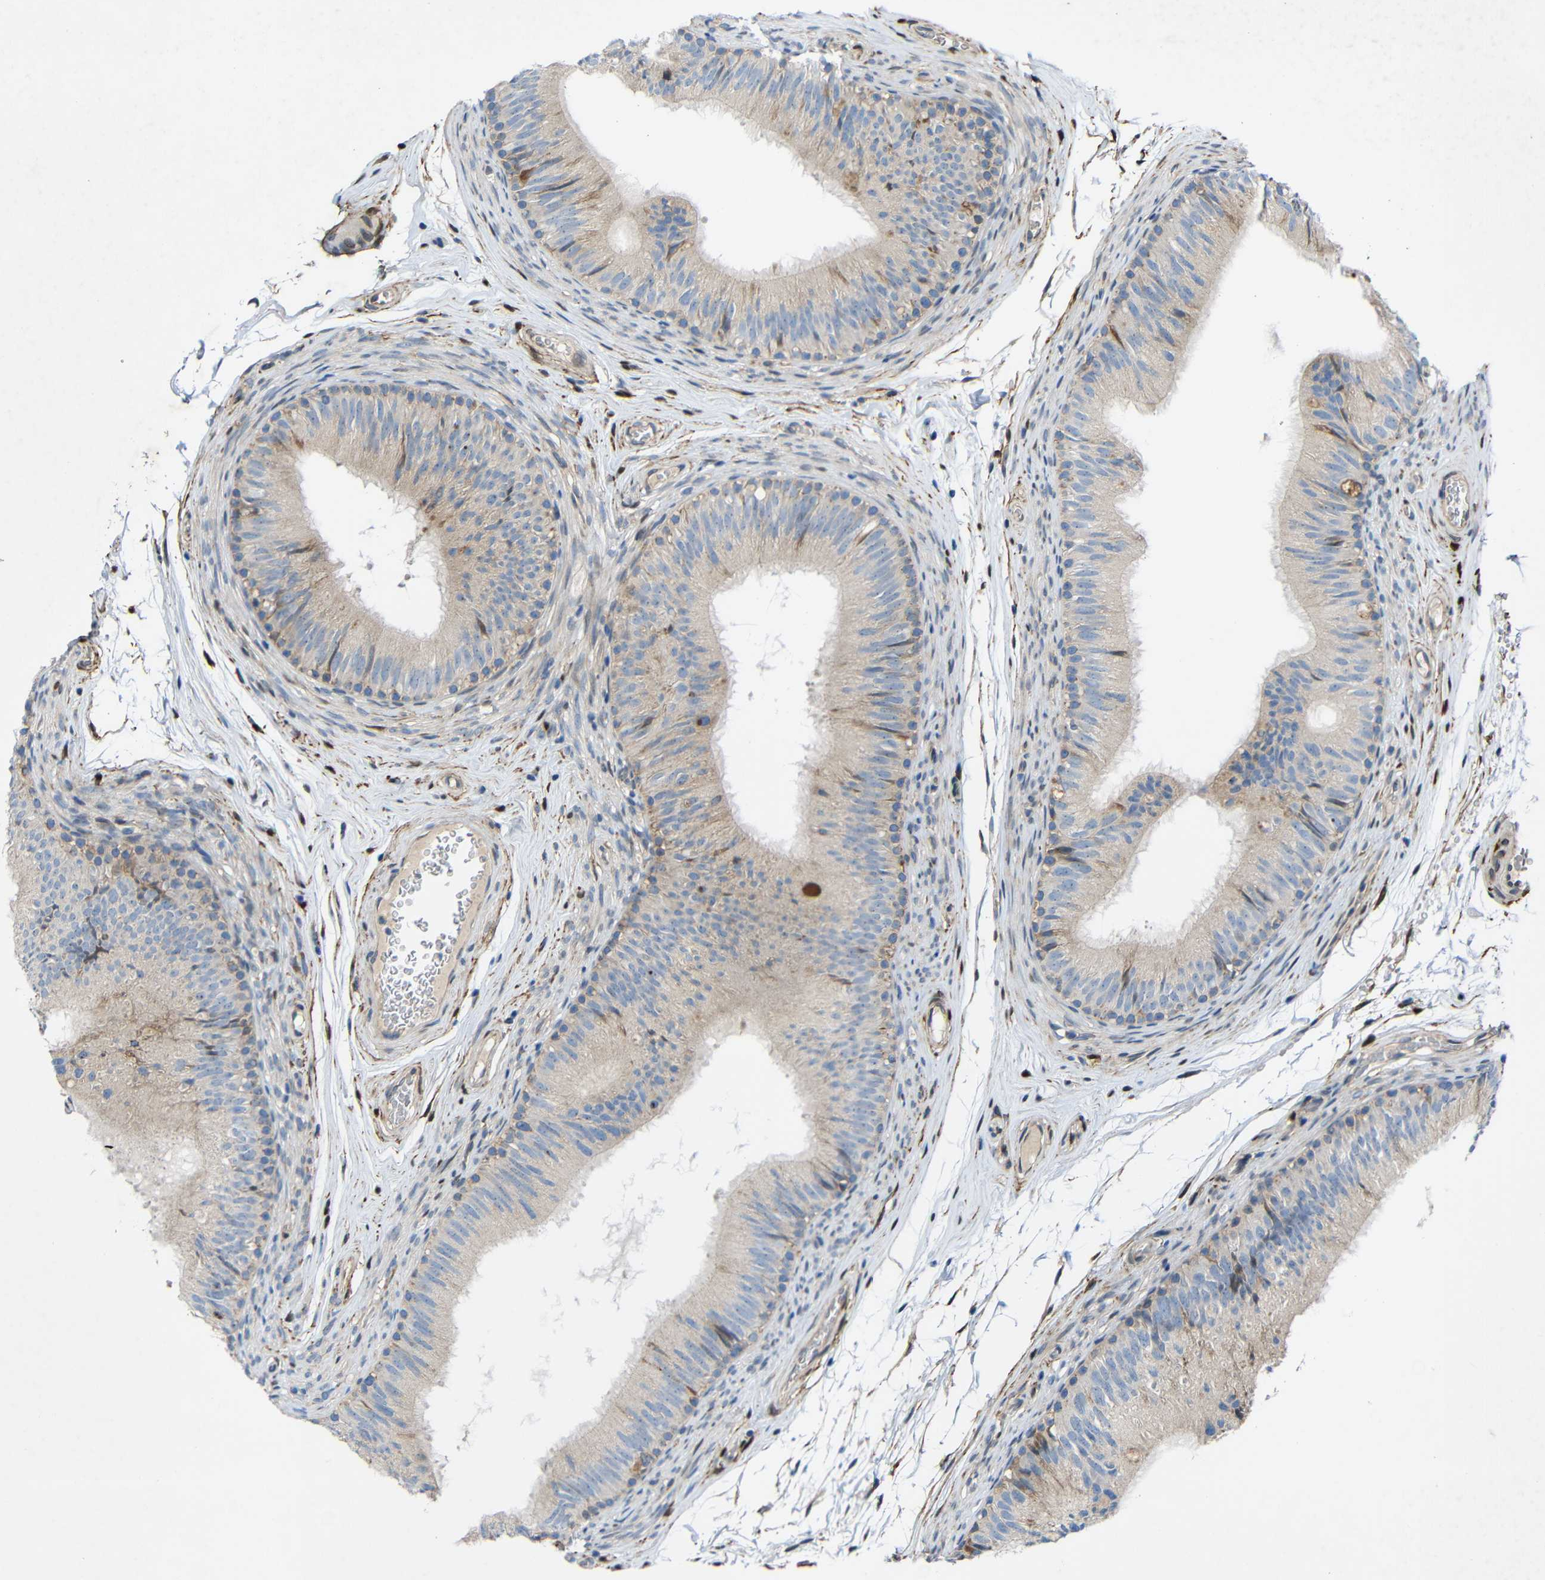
{"staining": {"intensity": "weak", "quantity": ">75%", "location": "cytoplasmic/membranous"}, "tissue": "epididymis", "cell_type": "Glandular cells", "image_type": "normal", "snomed": [{"axis": "morphology", "description": "Normal tissue, NOS"}, {"axis": "topography", "description": "Epididymis"}], "caption": "Protein staining by immunohistochemistry displays weak cytoplasmic/membranous expression in about >75% of glandular cells in normal epididymis.", "gene": "TMEM25", "patient": {"sex": "male", "age": 36}}